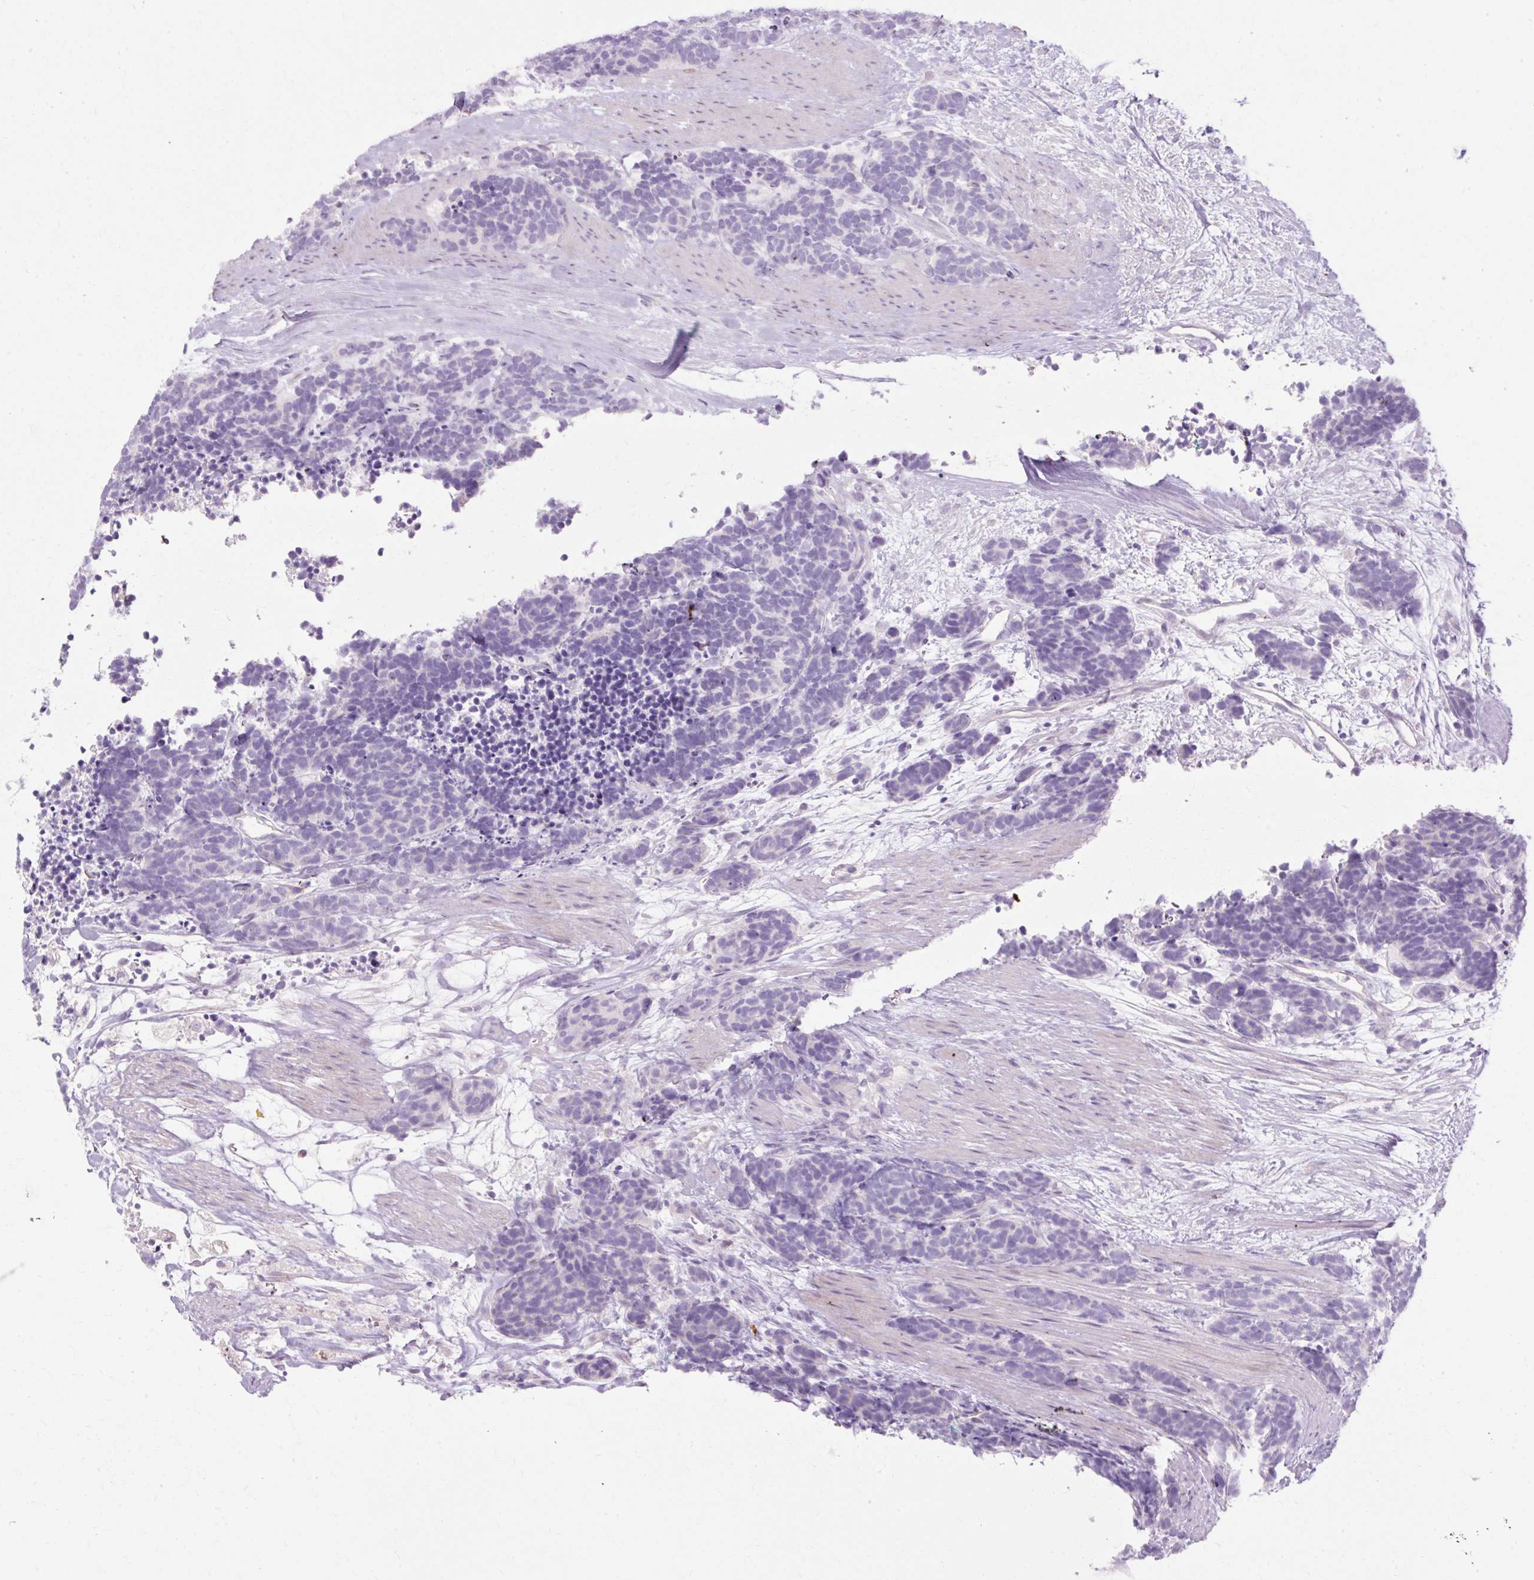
{"staining": {"intensity": "negative", "quantity": "none", "location": "none"}, "tissue": "carcinoid", "cell_type": "Tumor cells", "image_type": "cancer", "snomed": [{"axis": "morphology", "description": "Carcinoma, NOS"}, {"axis": "morphology", "description": "Carcinoid, malignant, NOS"}, {"axis": "topography", "description": "Prostate"}], "caption": "A histopathology image of carcinoma stained for a protein displays no brown staining in tumor cells.", "gene": "HSD11B1", "patient": {"sex": "male", "age": 57}}